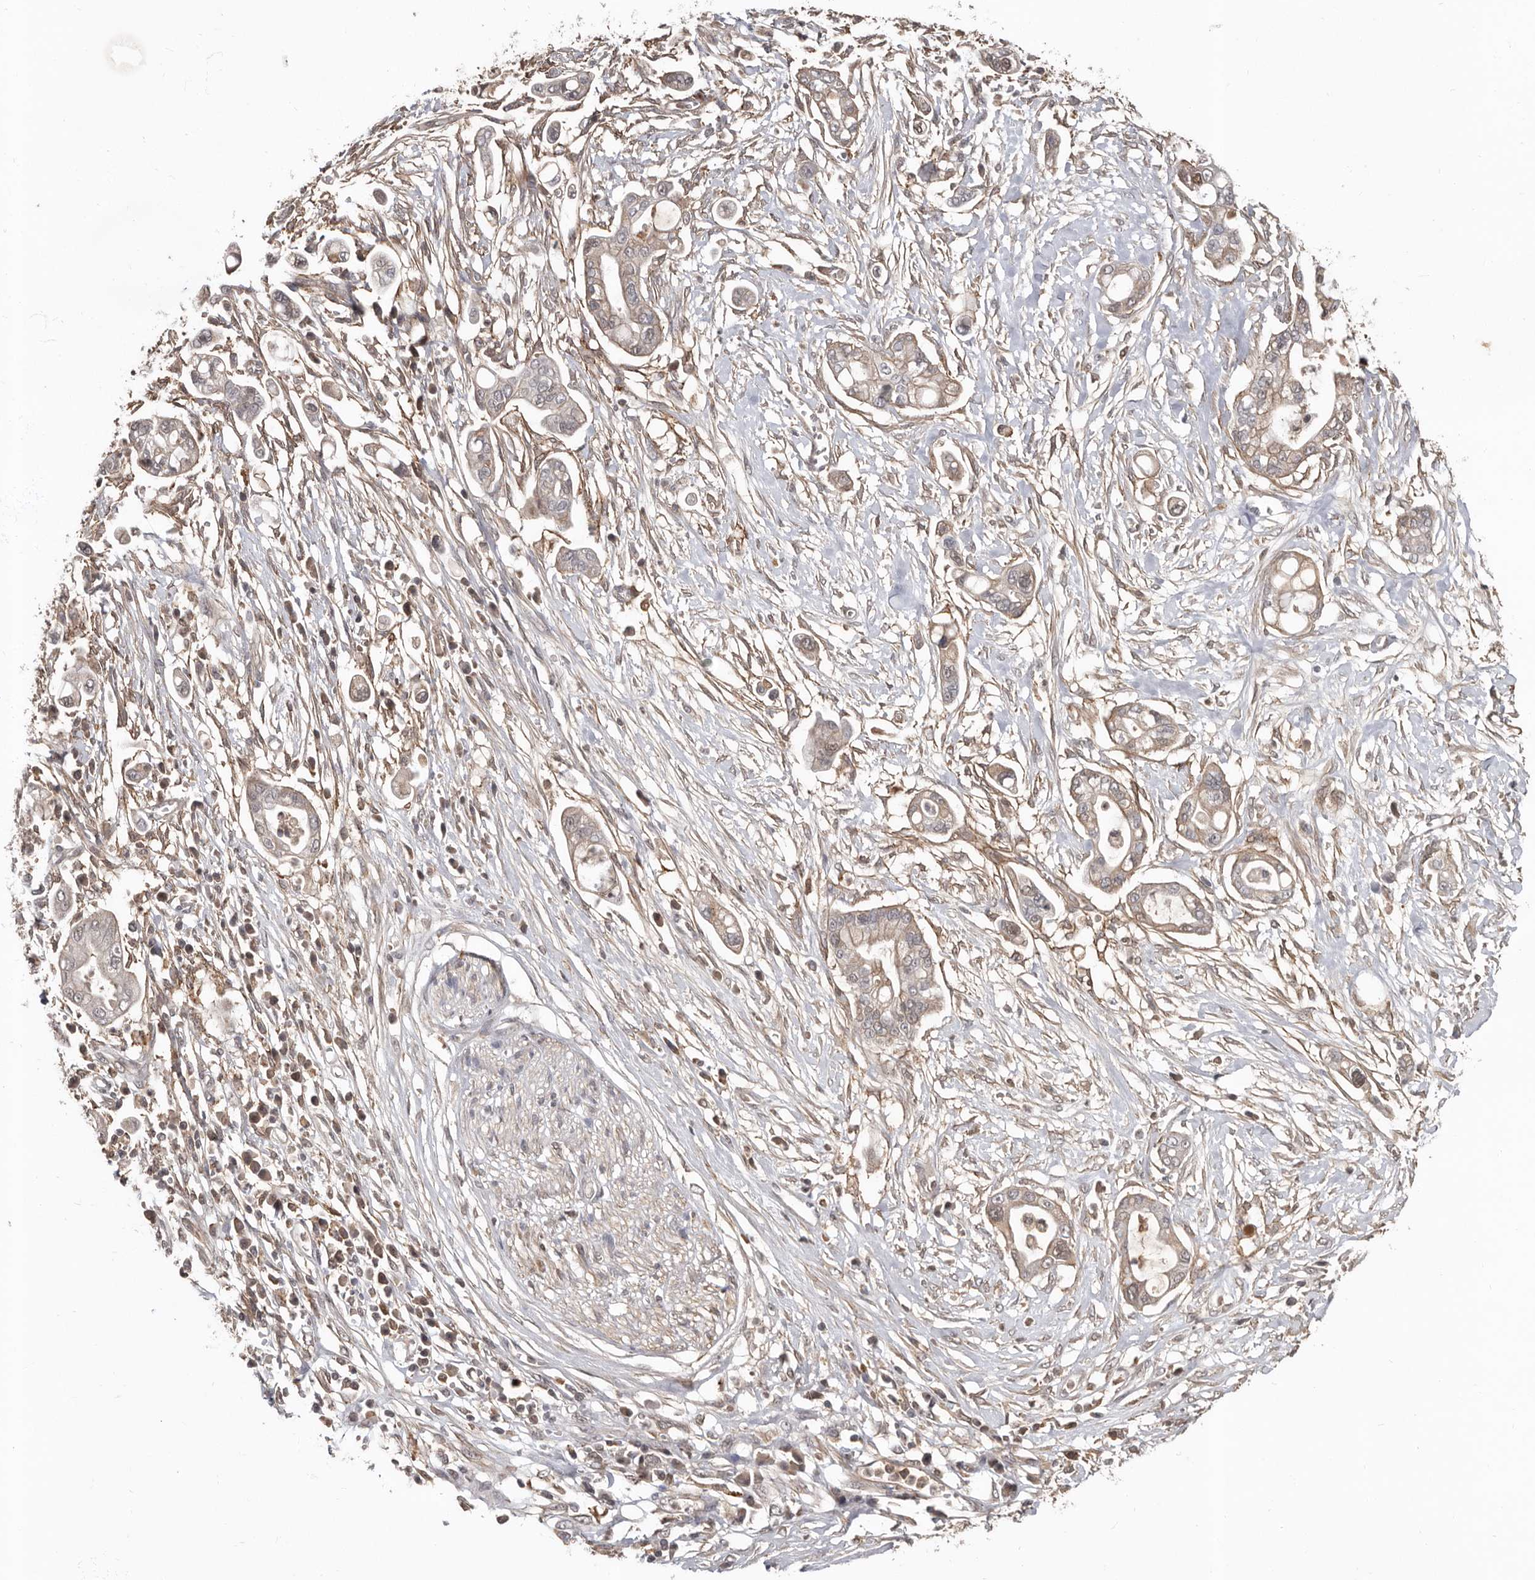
{"staining": {"intensity": "weak", "quantity": "<25%", "location": "cytoplasmic/membranous"}, "tissue": "pancreatic cancer", "cell_type": "Tumor cells", "image_type": "cancer", "snomed": [{"axis": "morphology", "description": "Adenocarcinoma, NOS"}, {"axis": "topography", "description": "Pancreas"}], "caption": "Micrograph shows no protein expression in tumor cells of pancreatic cancer tissue. (Stains: DAB (3,3'-diaminobenzidine) immunohistochemistry (IHC) with hematoxylin counter stain, Microscopy: brightfield microscopy at high magnification).", "gene": "LRGUK", "patient": {"sex": "male", "age": 68}}